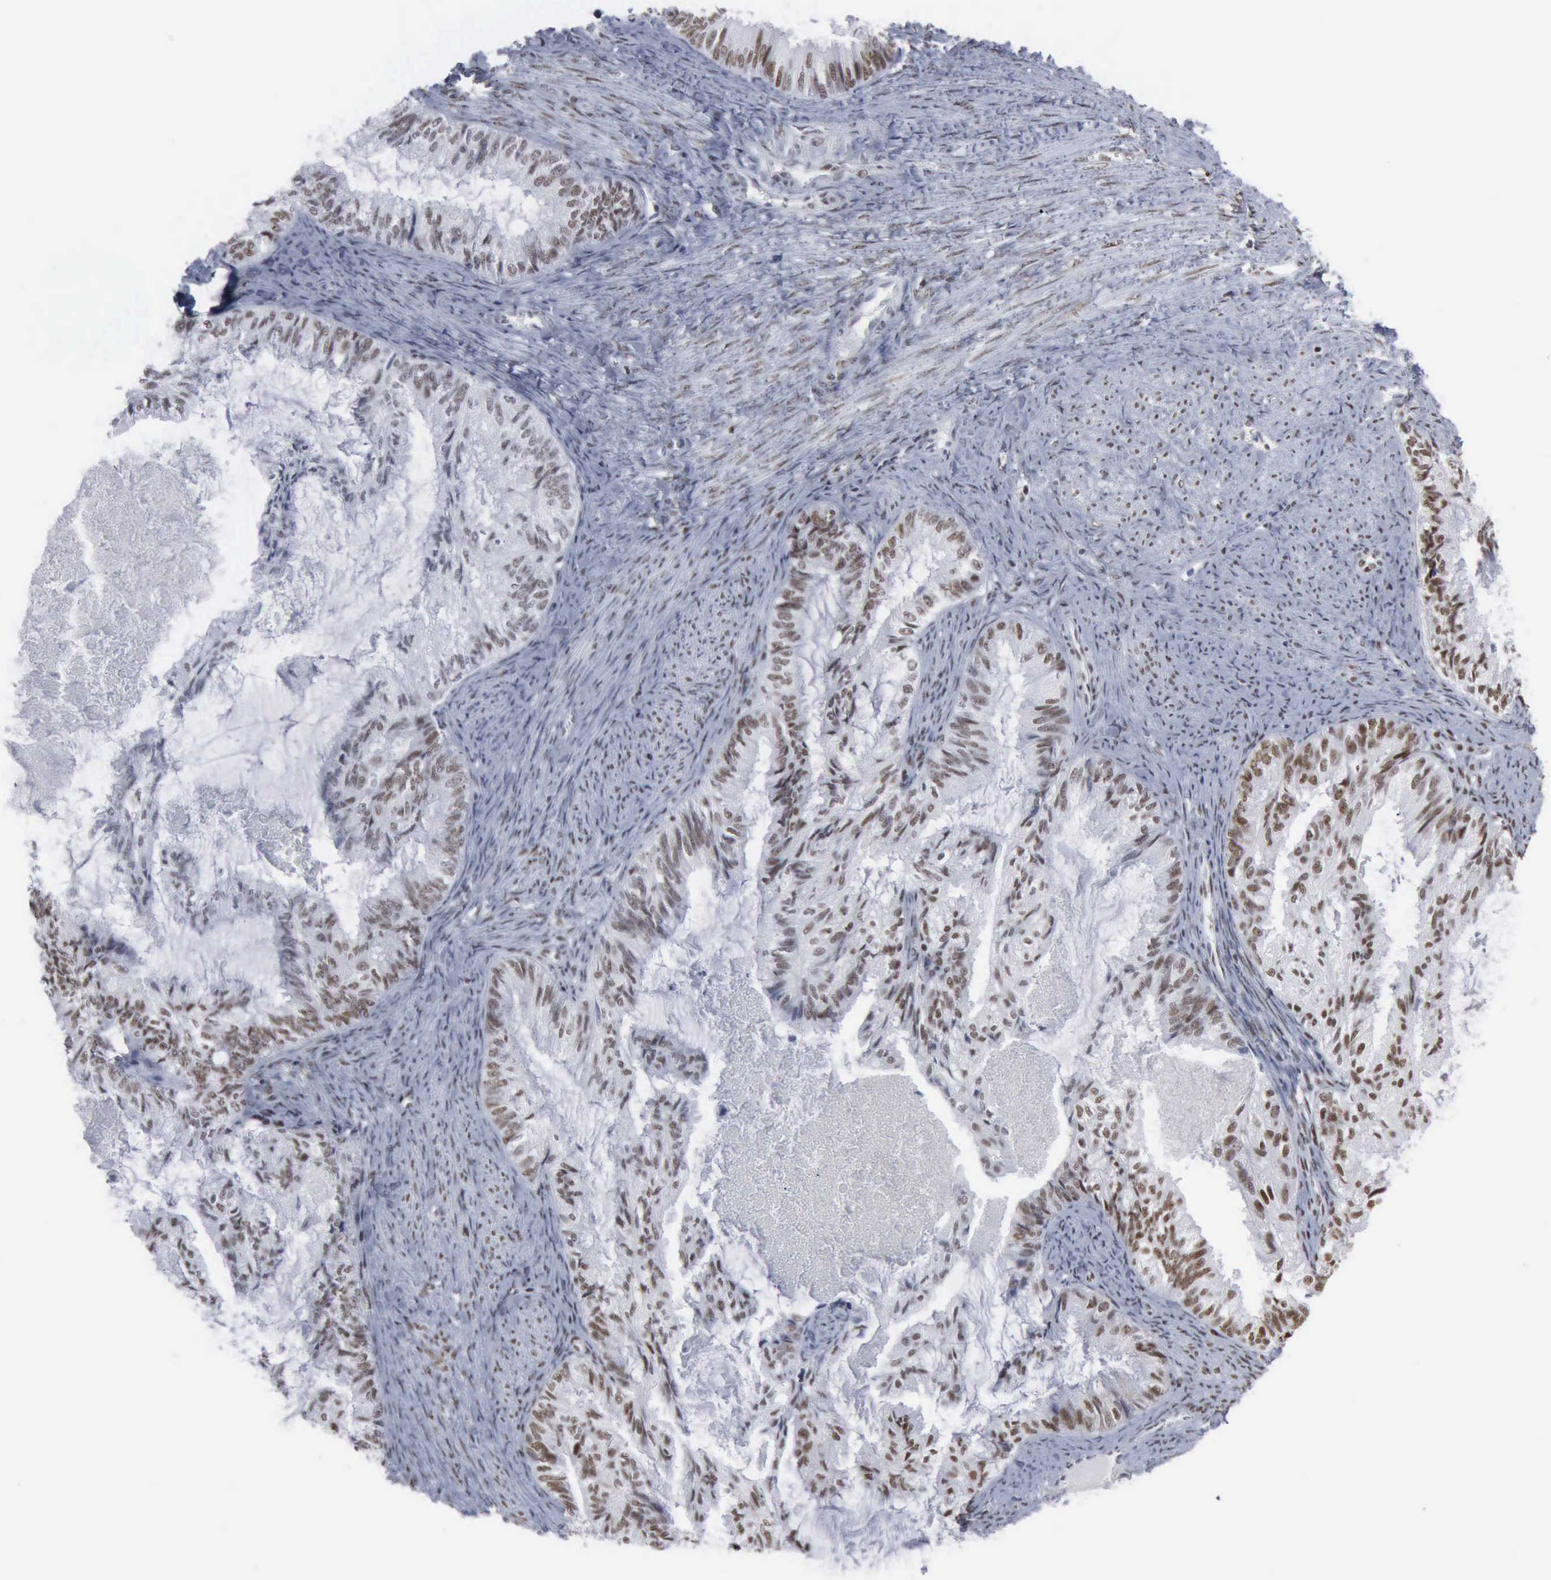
{"staining": {"intensity": "moderate", "quantity": ">75%", "location": "nuclear"}, "tissue": "endometrial cancer", "cell_type": "Tumor cells", "image_type": "cancer", "snomed": [{"axis": "morphology", "description": "Adenocarcinoma, NOS"}, {"axis": "topography", "description": "Endometrium"}], "caption": "An immunohistochemistry micrograph of neoplastic tissue is shown. Protein staining in brown highlights moderate nuclear positivity in adenocarcinoma (endometrial) within tumor cells.", "gene": "XPA", "patient": {"sex": "female", "age": 86}}